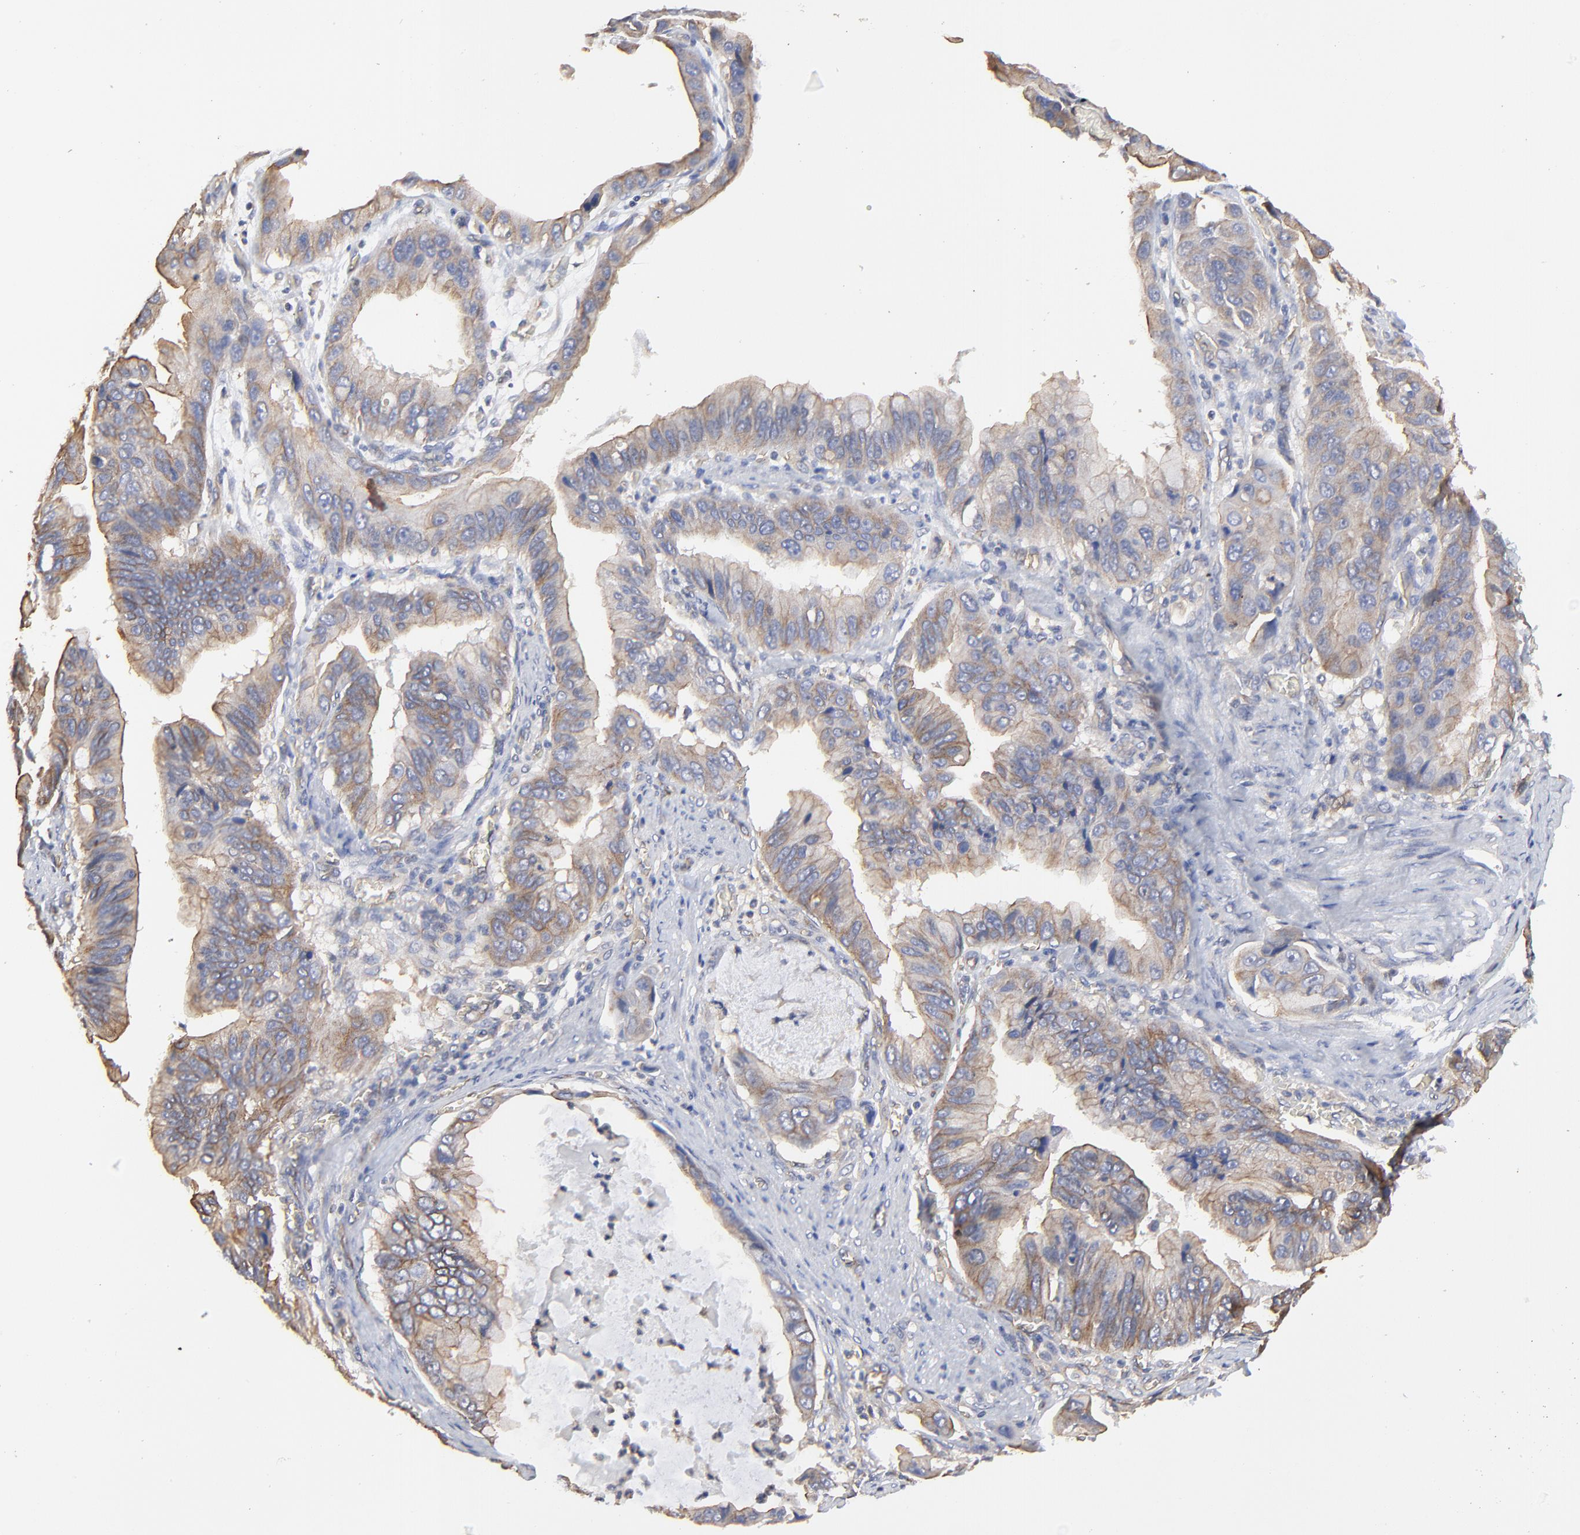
{"staining": {"intensity": "moderate", "quantity": ">75%", "location": "cytoplasmic/membranous"}, "tissue": "stomach cancer", "cell_type": "Tumor cells", "image_type": "cancer", "snomed": [{"axis": "morphology", "description": "Adenocarcinoma, NOS"}, {"axis": "topography", "description": "Stomach, upper"}], "caption": "About >75% of tumor cells in adenocarcinoma (stomach) show moderate cytoplasmic/membranous protein expression as visualized by brown immunohistochemical staining.", "gene": "ARMT1", "patient": {"sex": "male", "age": 80}}